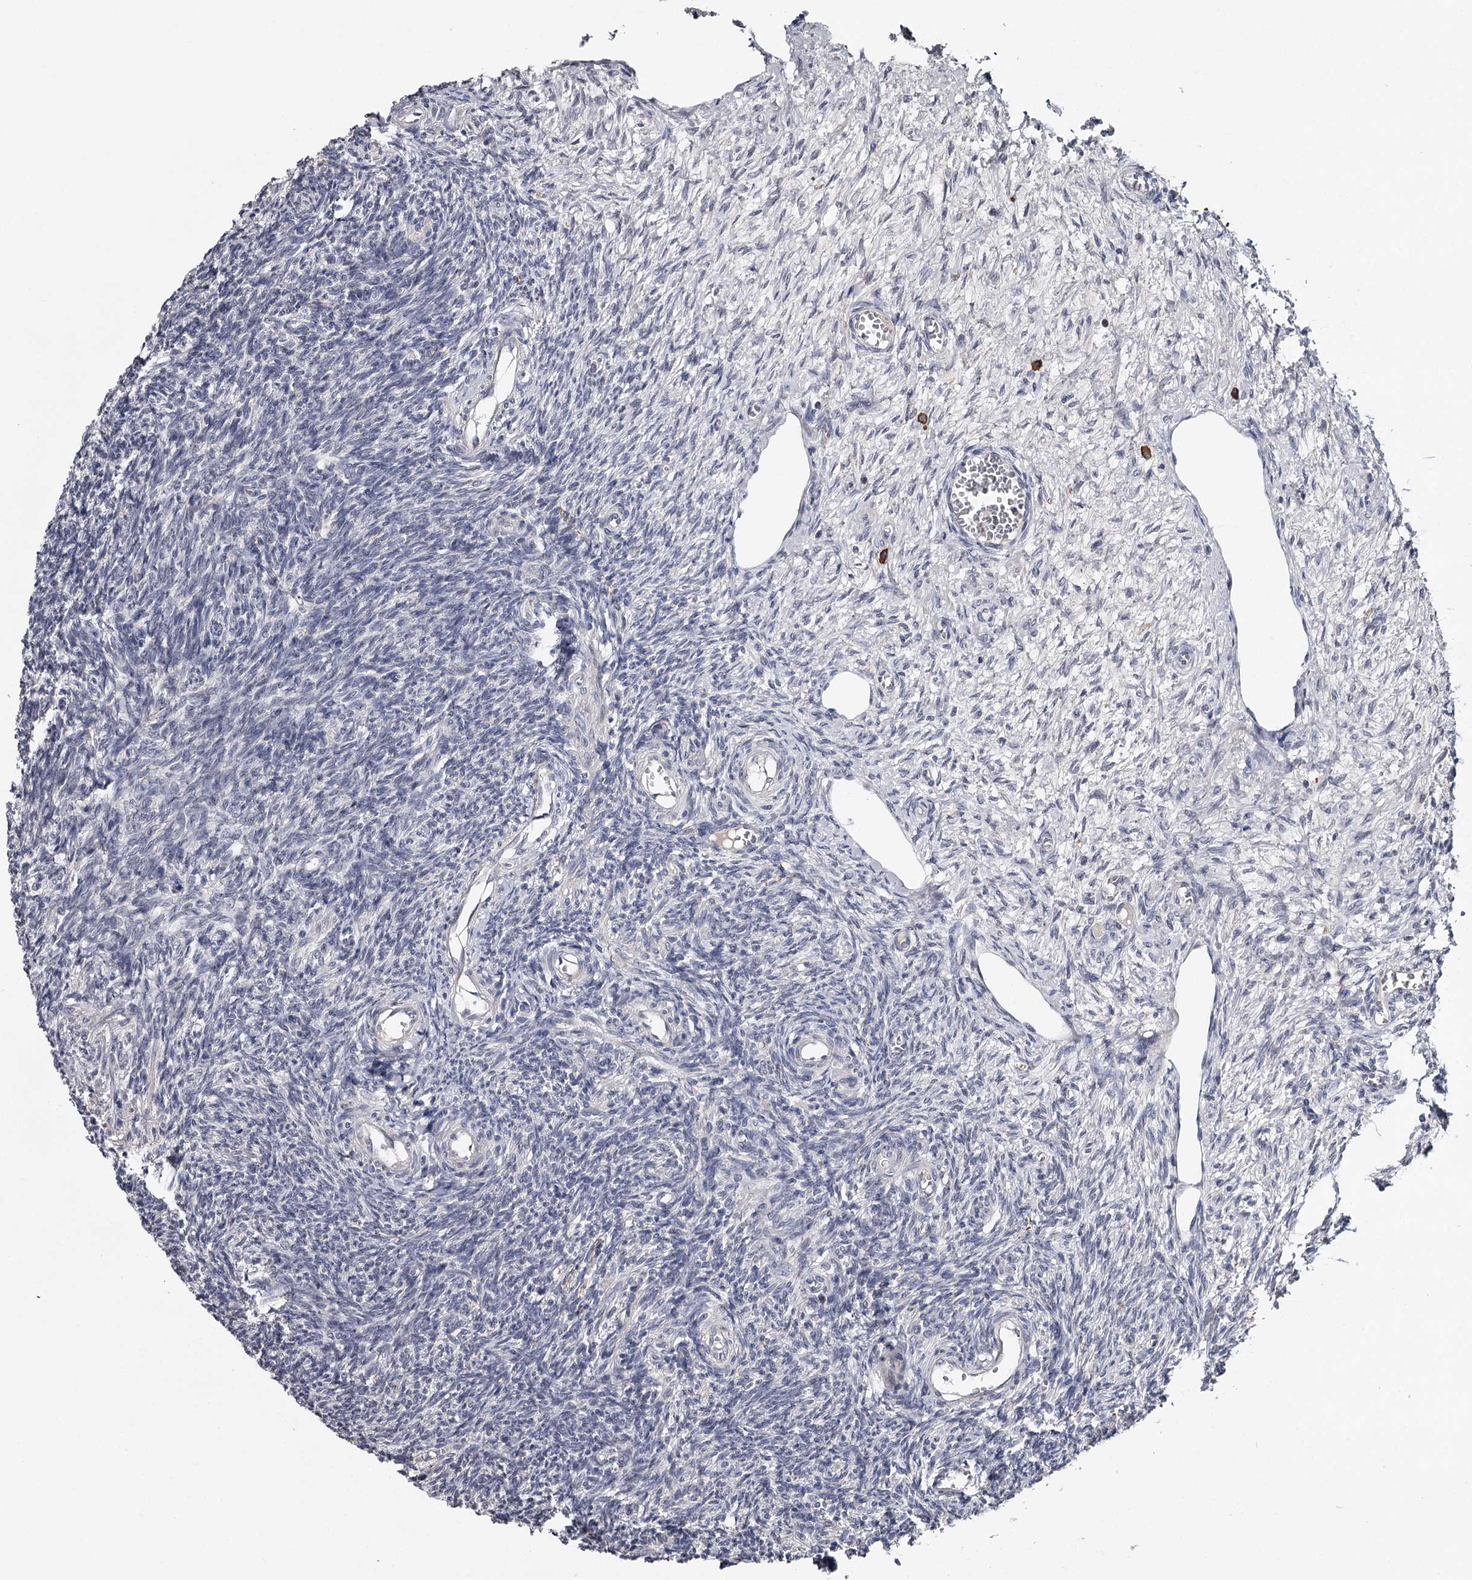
{"staining": {"intensity": "moderate", "quantity": ">75%", "location": "cytoplasmic/membranous"}, "tissue": "ovary", "cell_type": "Follicle cells", "image_type": "normal", "snomed": [{"axis": "morphology", "description": "Normal tissue, NOS"}, {"axis": "topography", "description": "Ovary"}], "caption": "Protein expression analysis of normal ovary displays moderate cytoplasmic/membranous expression in about >75% of follicle cells. Immunohistochemistry (ihc) stains the protein of interest in brown and the nuclei are stained blue.", "gene": "GTSF1", "patient": {"sex": "female", "age": 27}}